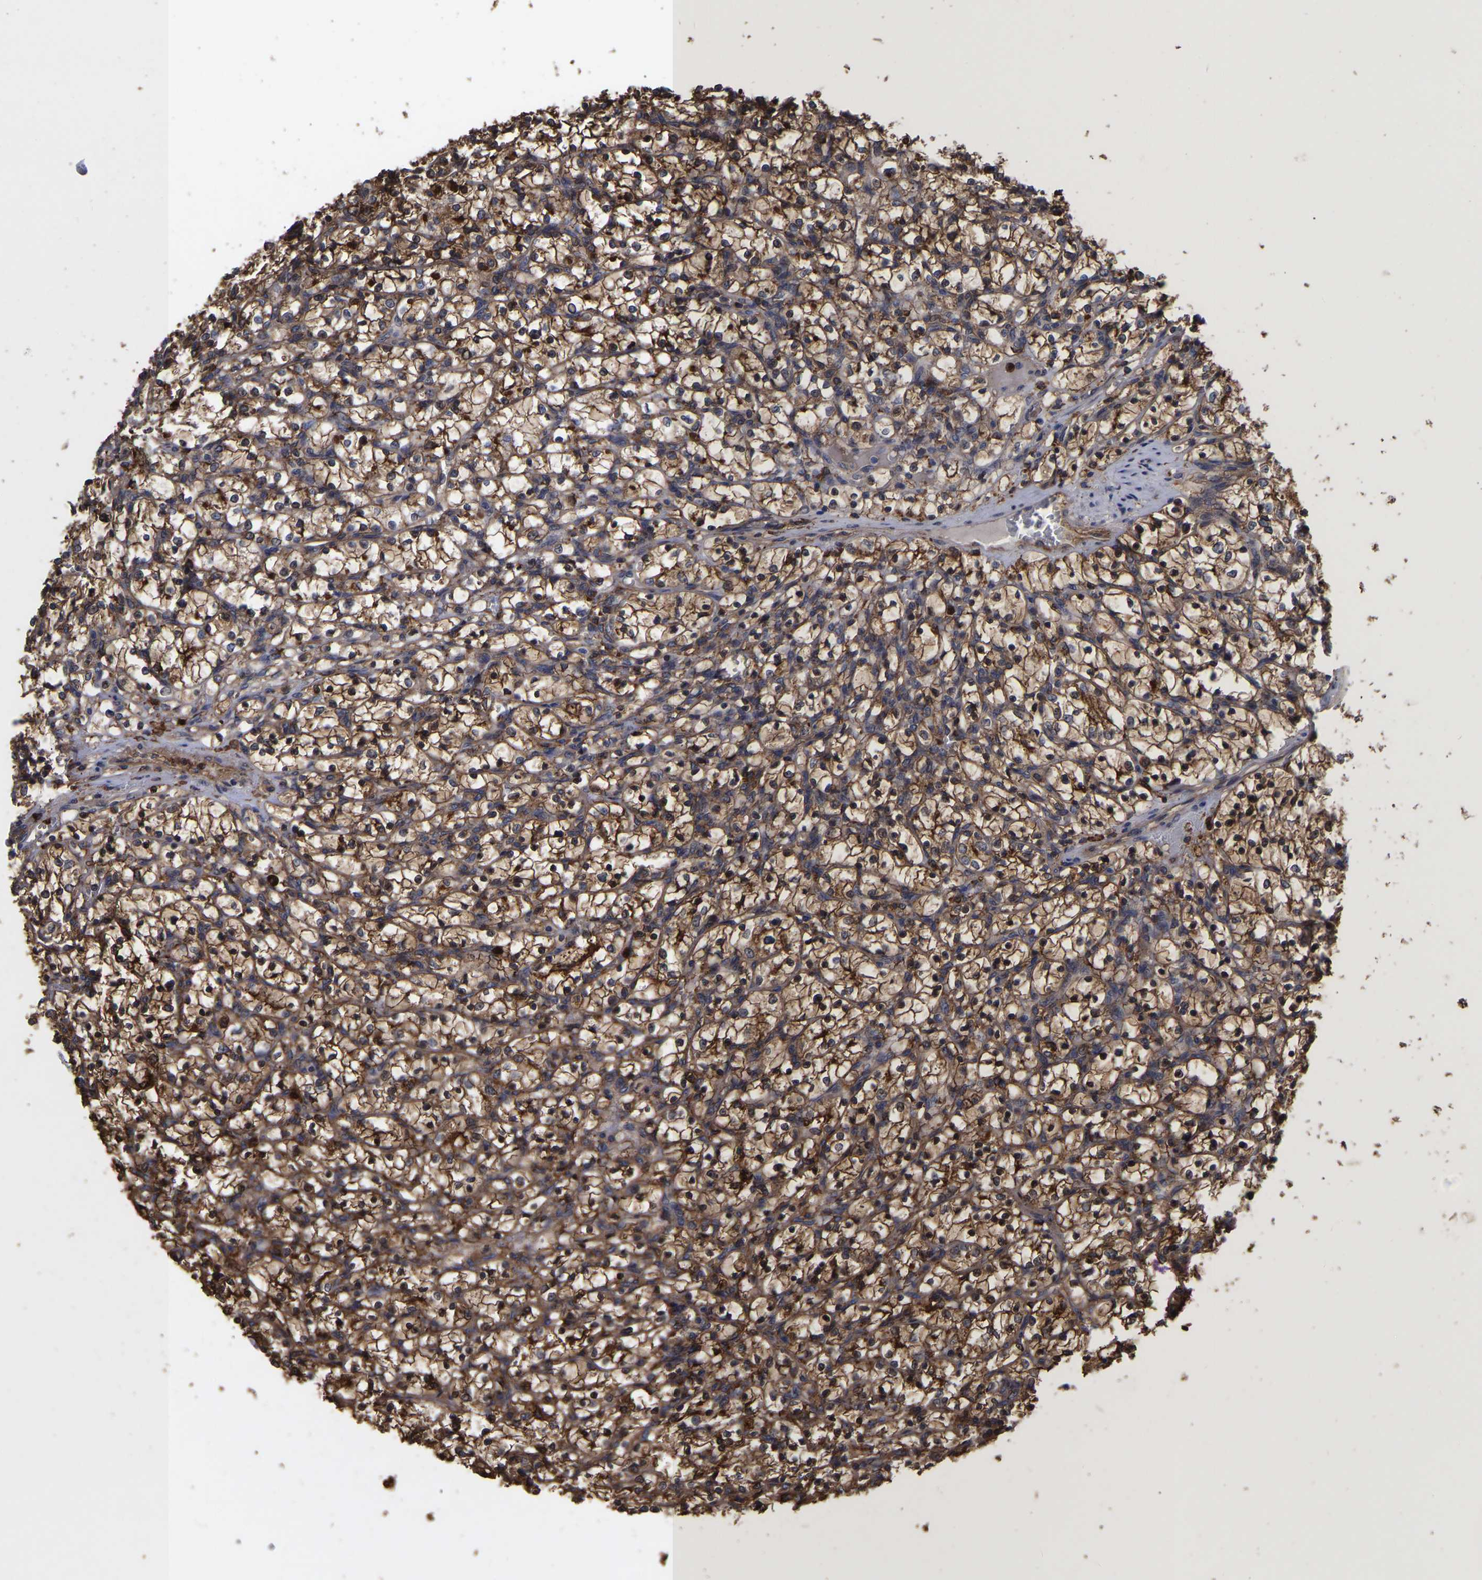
{"staining": {"intensity": "moderate", "quantity": ">75%", "location": "cytoplasmic/membranous"}, "tissue": "renal cancer", "cell_type": "Tumor cells", "image_type": "cancer", "snomed": [{"axis": "morphology", "description": "Adenocarcinoma, NOS"}, {"axis": "topography", "description": "Kidney"}], "caption": "Renal cancer stained for a protein (brown) exhibits moderate cytoplasmic/membranous positive positivity in approximately >75% of tumor cells.", "gene": "LIF", "patient": {"sex": "female", "age": 69}}